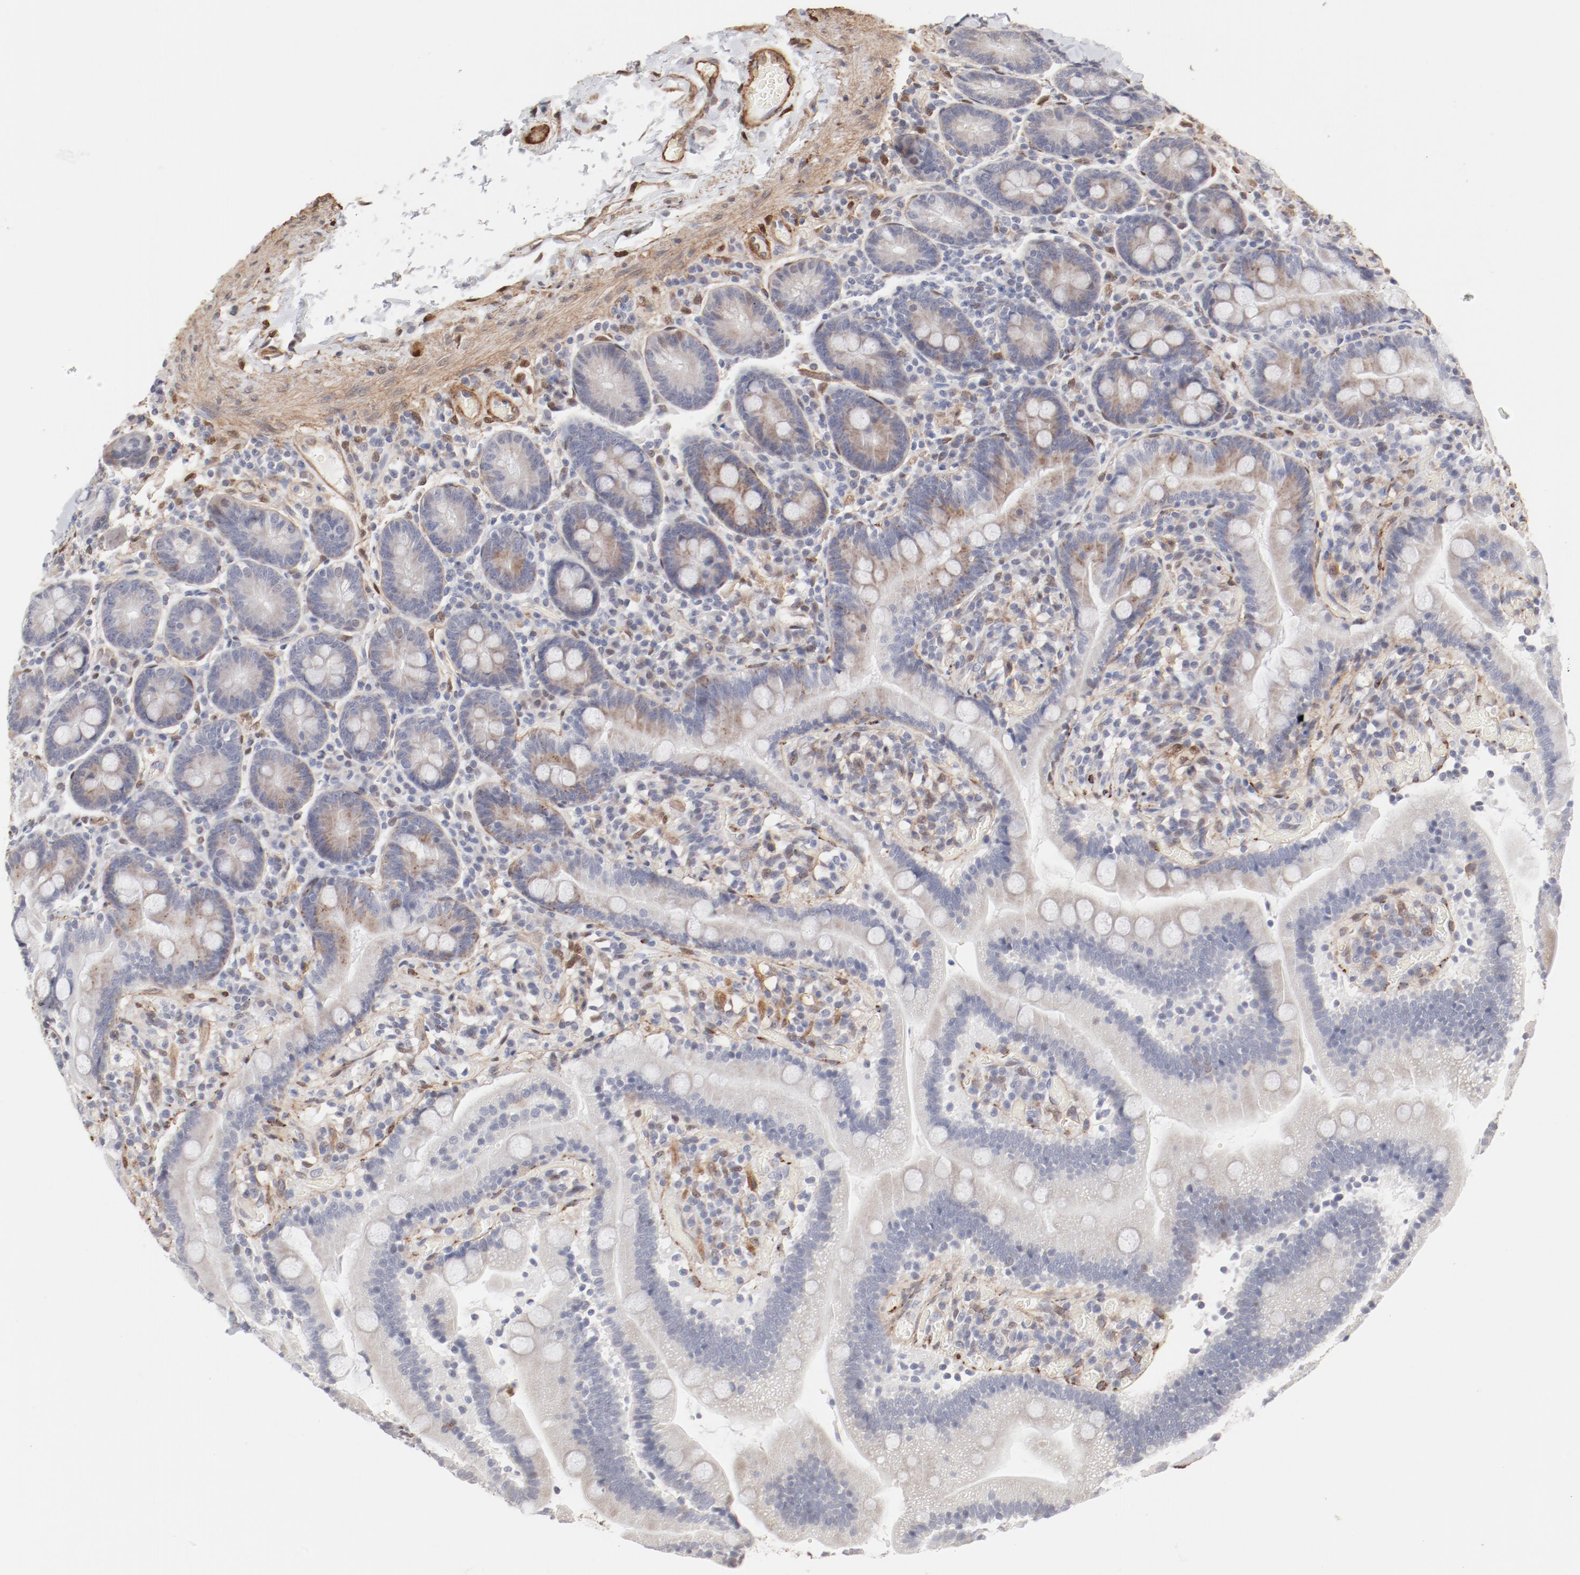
{"staining": {"intensity": "weak", "quantity": "<25%", "location": "nuclear"}, "tissue": "duodenum", "cell_type": "Glandular cells", "image_type": "normal", "snomed": [{"axis": "morphology", "description": "Normal tissue, NOS"}, {"axis": "topography", "description": "Duodenum"}], "caption": "Immunohistochemistry (IHC) micrograph of benign duodenum: duodenum stained with DAB (3,3'-diaminobenzidine) exhibits no significant protein positivity in glandular cells. (DAB immunohistochemistry visualized using brightfield microscopy, high magnification).", "gene": "MAGED4B", "patient": {"sex": "male", "age": 66}}